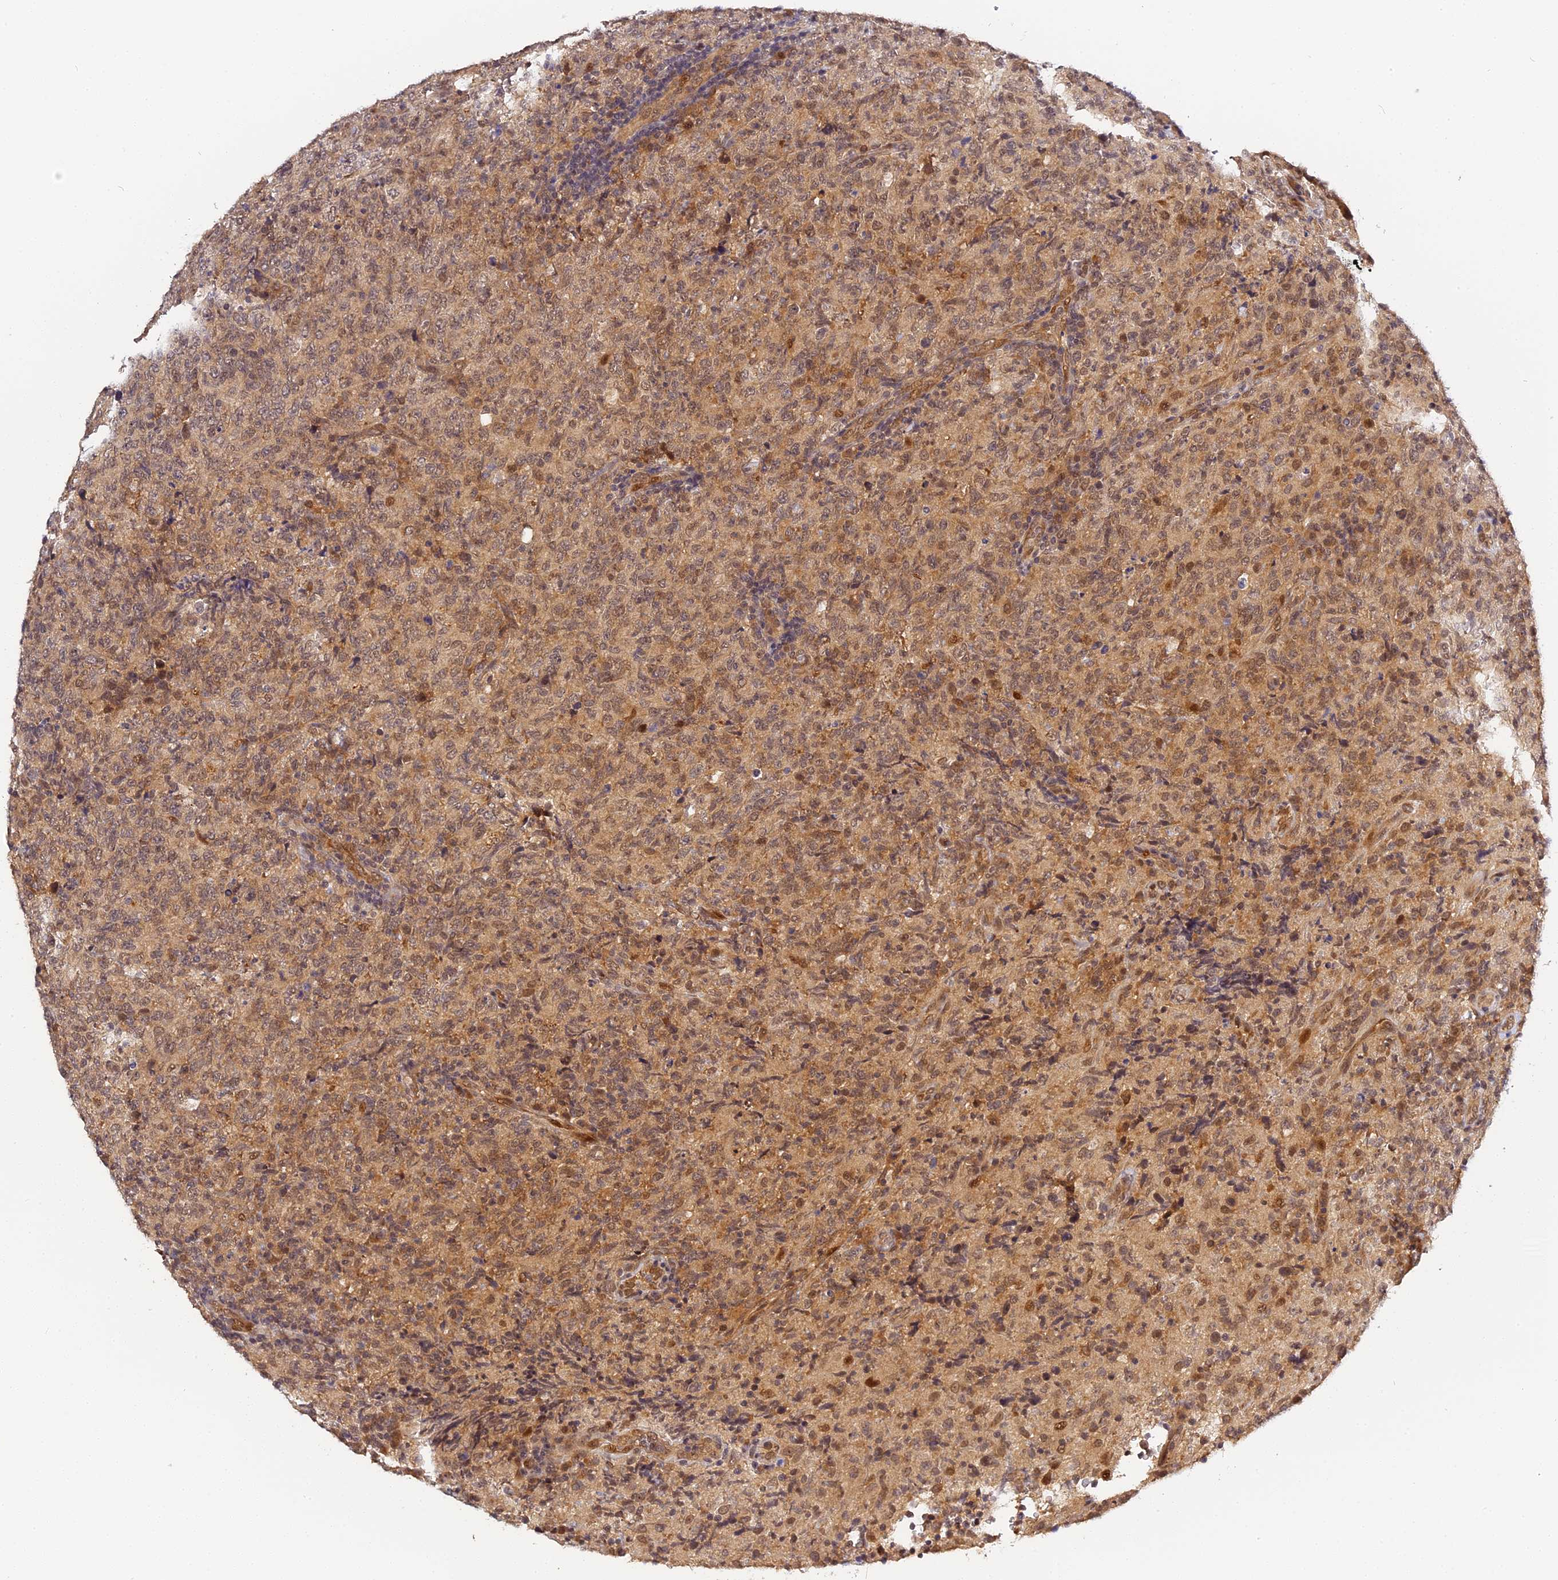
{"staining": {"intensity": "moderate", "quantity": ">75%", "location": "cytoplasmic/membranous"}, "tissue": "lymphoma", "cell_type": "Tumor cells", "image_type": "cancer", "snomed": [{"axis": "morphology", "description": "Malignant lymphoma, non-Hodgkin's type, High grade"}, {"axis": "topography", "description": "Tonsil"}], "caption": "Protein staining of high-grade malignant lymphoma, non-Hodgkin's type tissue displays moderate cytoplasmic/membranous staining in approximately >75% of tumor cells. (brown staining indicates protein expression, while blue staining denotes nuclei).", "gene": "IMPACT", "patient": {"sex": "female", "age": 36}}